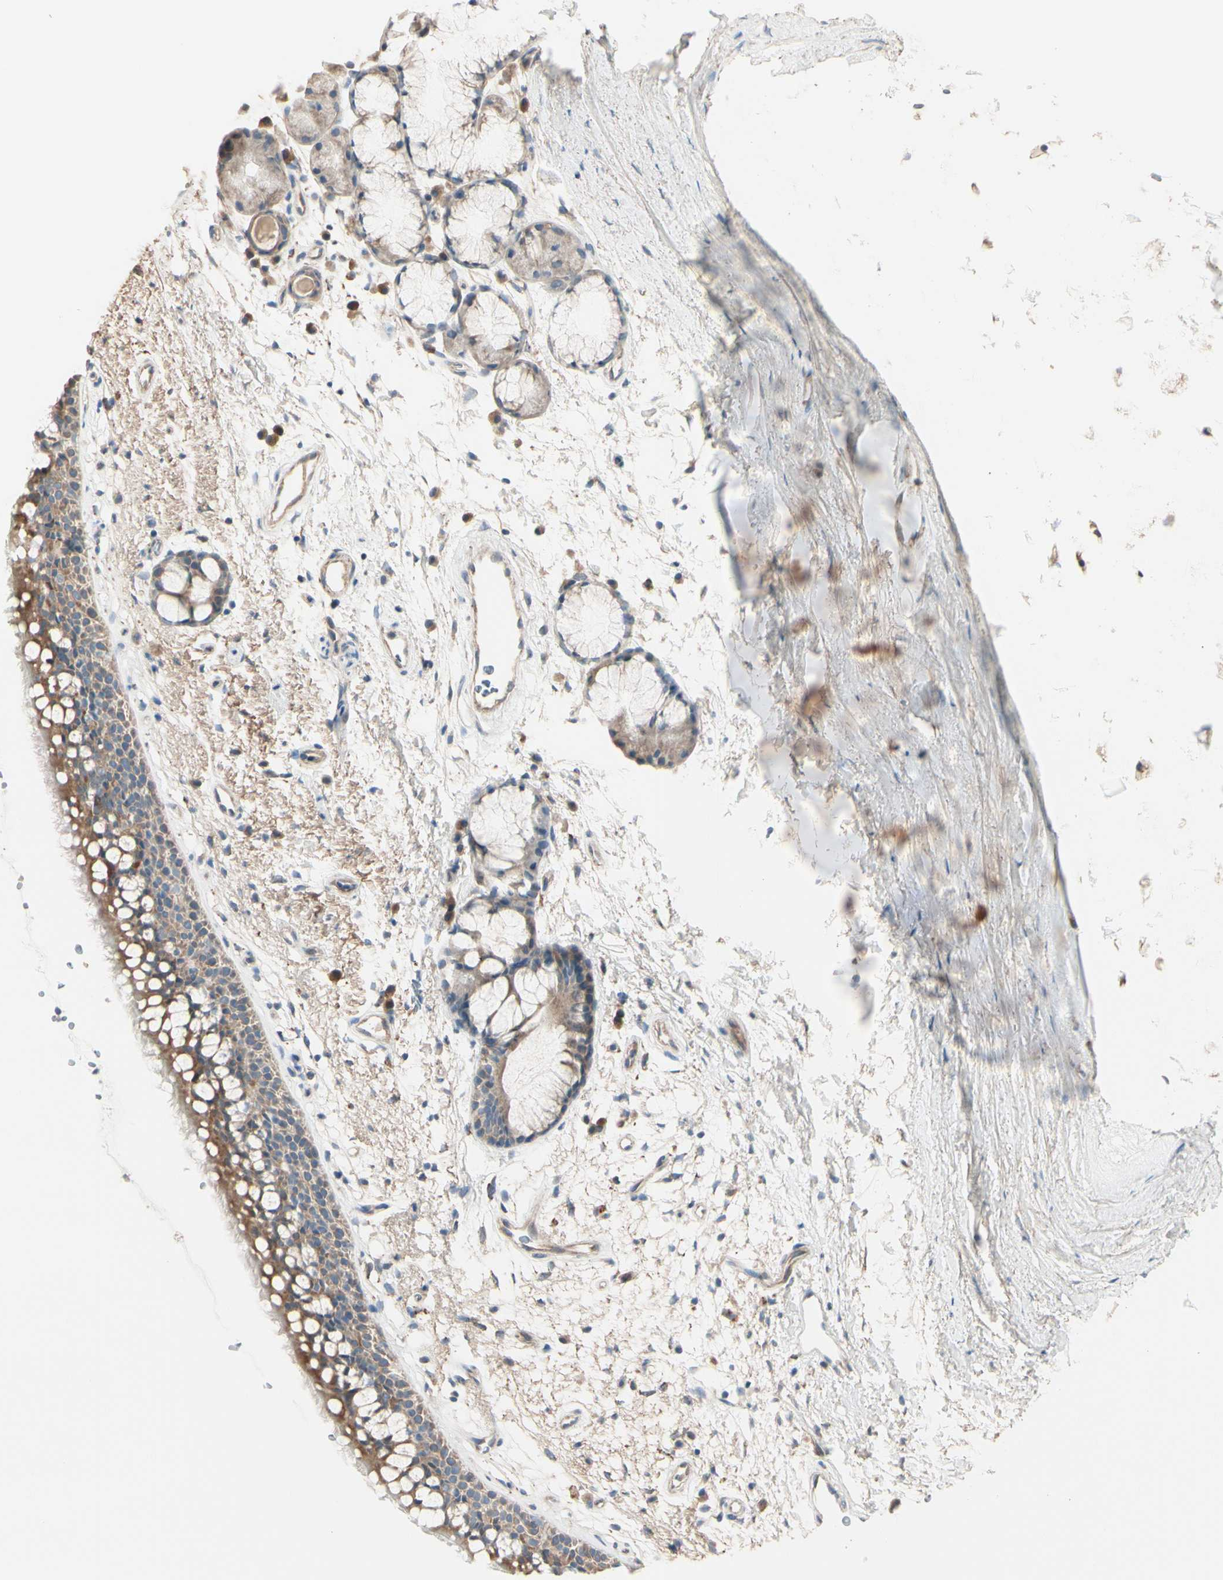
{"staining": {"intensity": "moderate", "quantity": ">75%", "location": "cytoplasmic/membranous"}, "tissue": "bronchus", "cell_type": "Respiratory epithelial cells", "image_type": "normal", "snomed": [{"axis": "morphology", "description": "Normal tissue, NOS"}, {"axis": "topography", "description": "Bronchus"}], "caption": "An IHC micrograph of benign tissue is shown. Protein staining in brown highlights moderate cytoplasmic/membranous positivity in bronchus within respiratory epithelial cells. (DAB (3,3'-diaminobenzidine) = brown stain, brightfield microscopy at high magnification).", "gene": "EPHA3", "patient": {"sex": "female", "age": 54}}